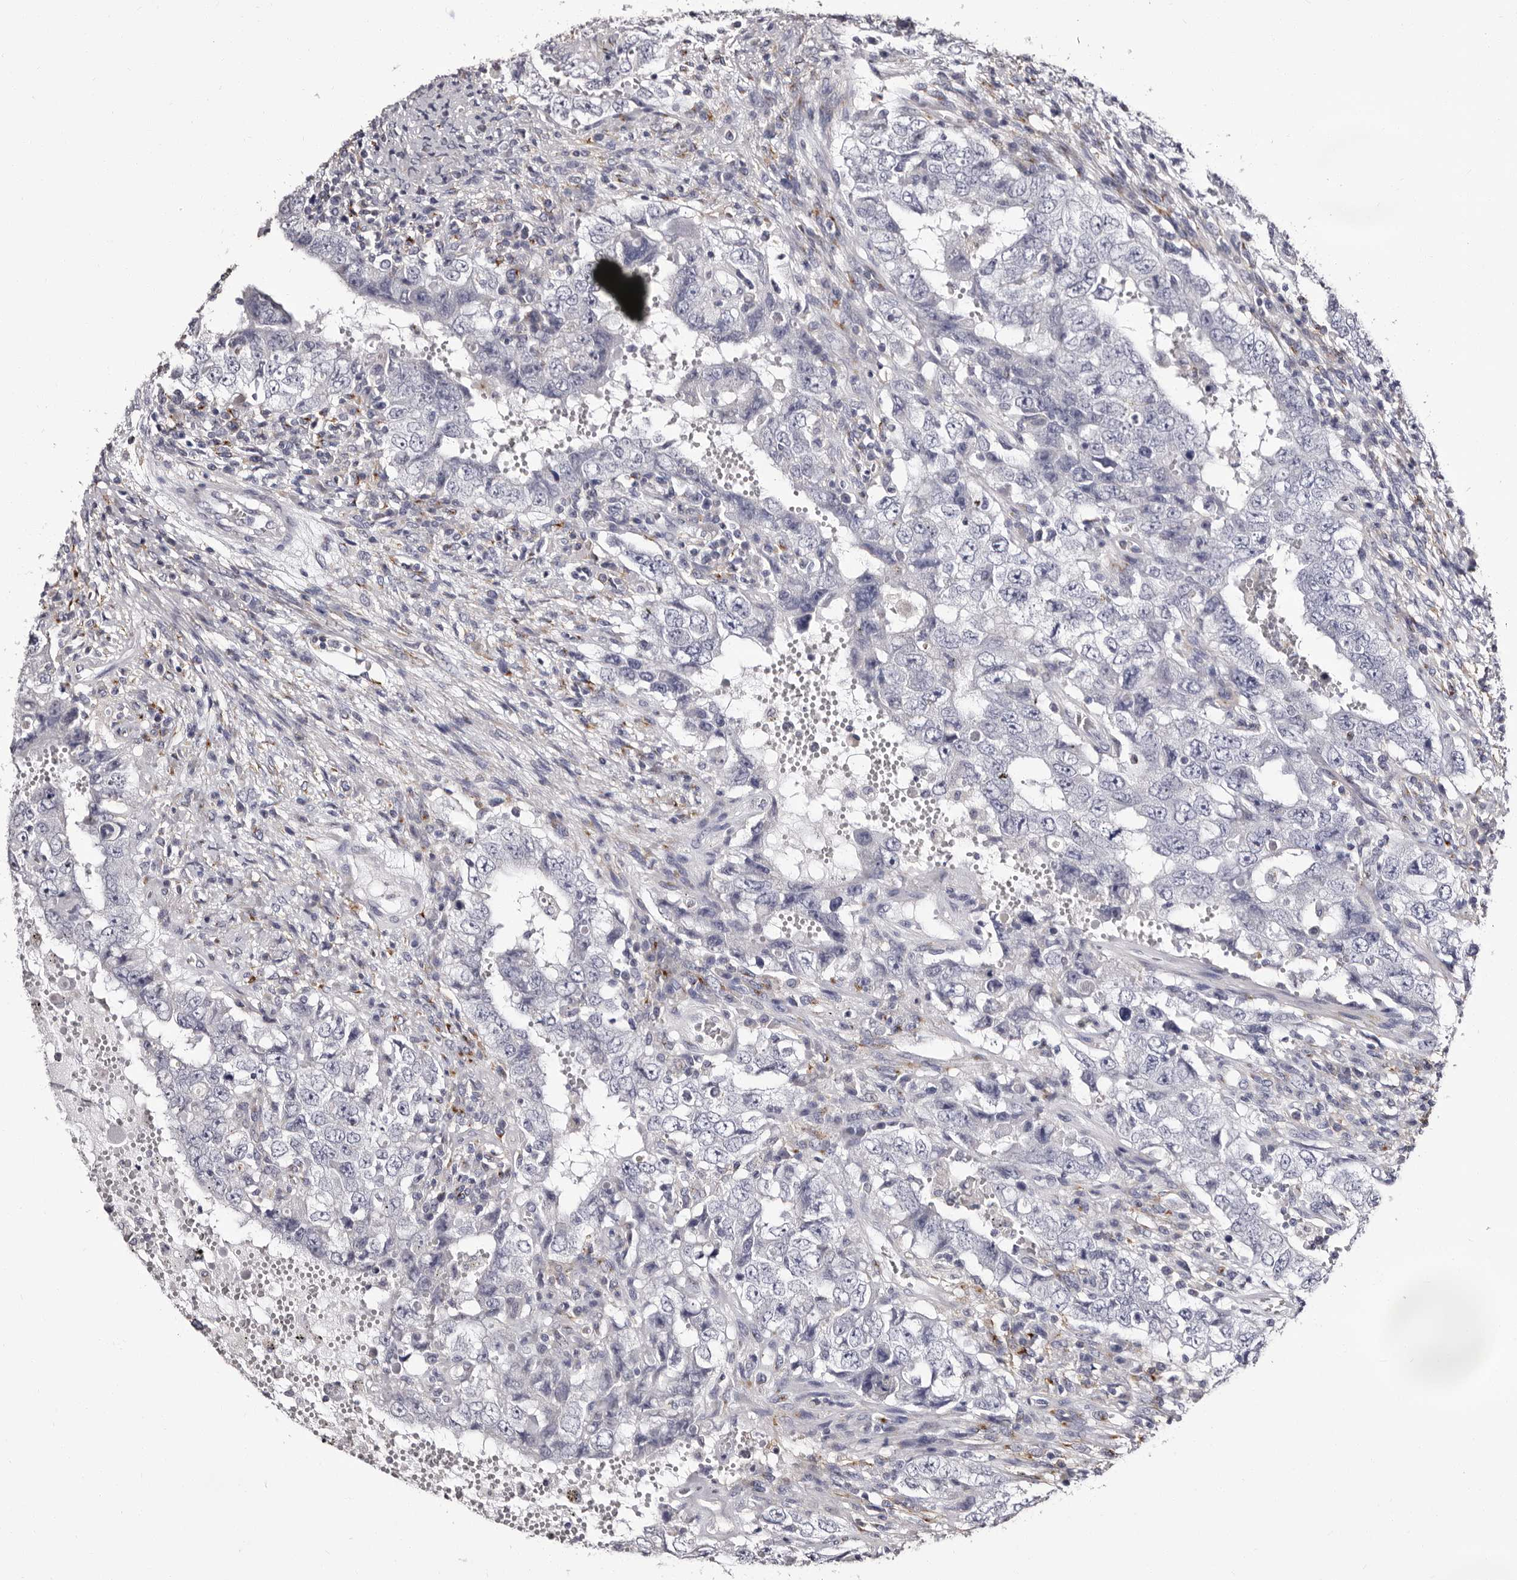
{"staining": {"intensity": "negative", "quantity": "none", "location": "none"}, "tissue": "testis cancer", "cell_type": "Tumor cells", "image_type": "cancer", "snomed": [{"axis": "morphology", "description": "Carcinoma, Embryonal, NOS"}, {"axis": "topography", "description": "Testis"}], "caption": "Tumor cells show no significant protein positivity in testis cancer.", "gene": "AUNIP", "patient": {"sex": "male", "age": 26}}